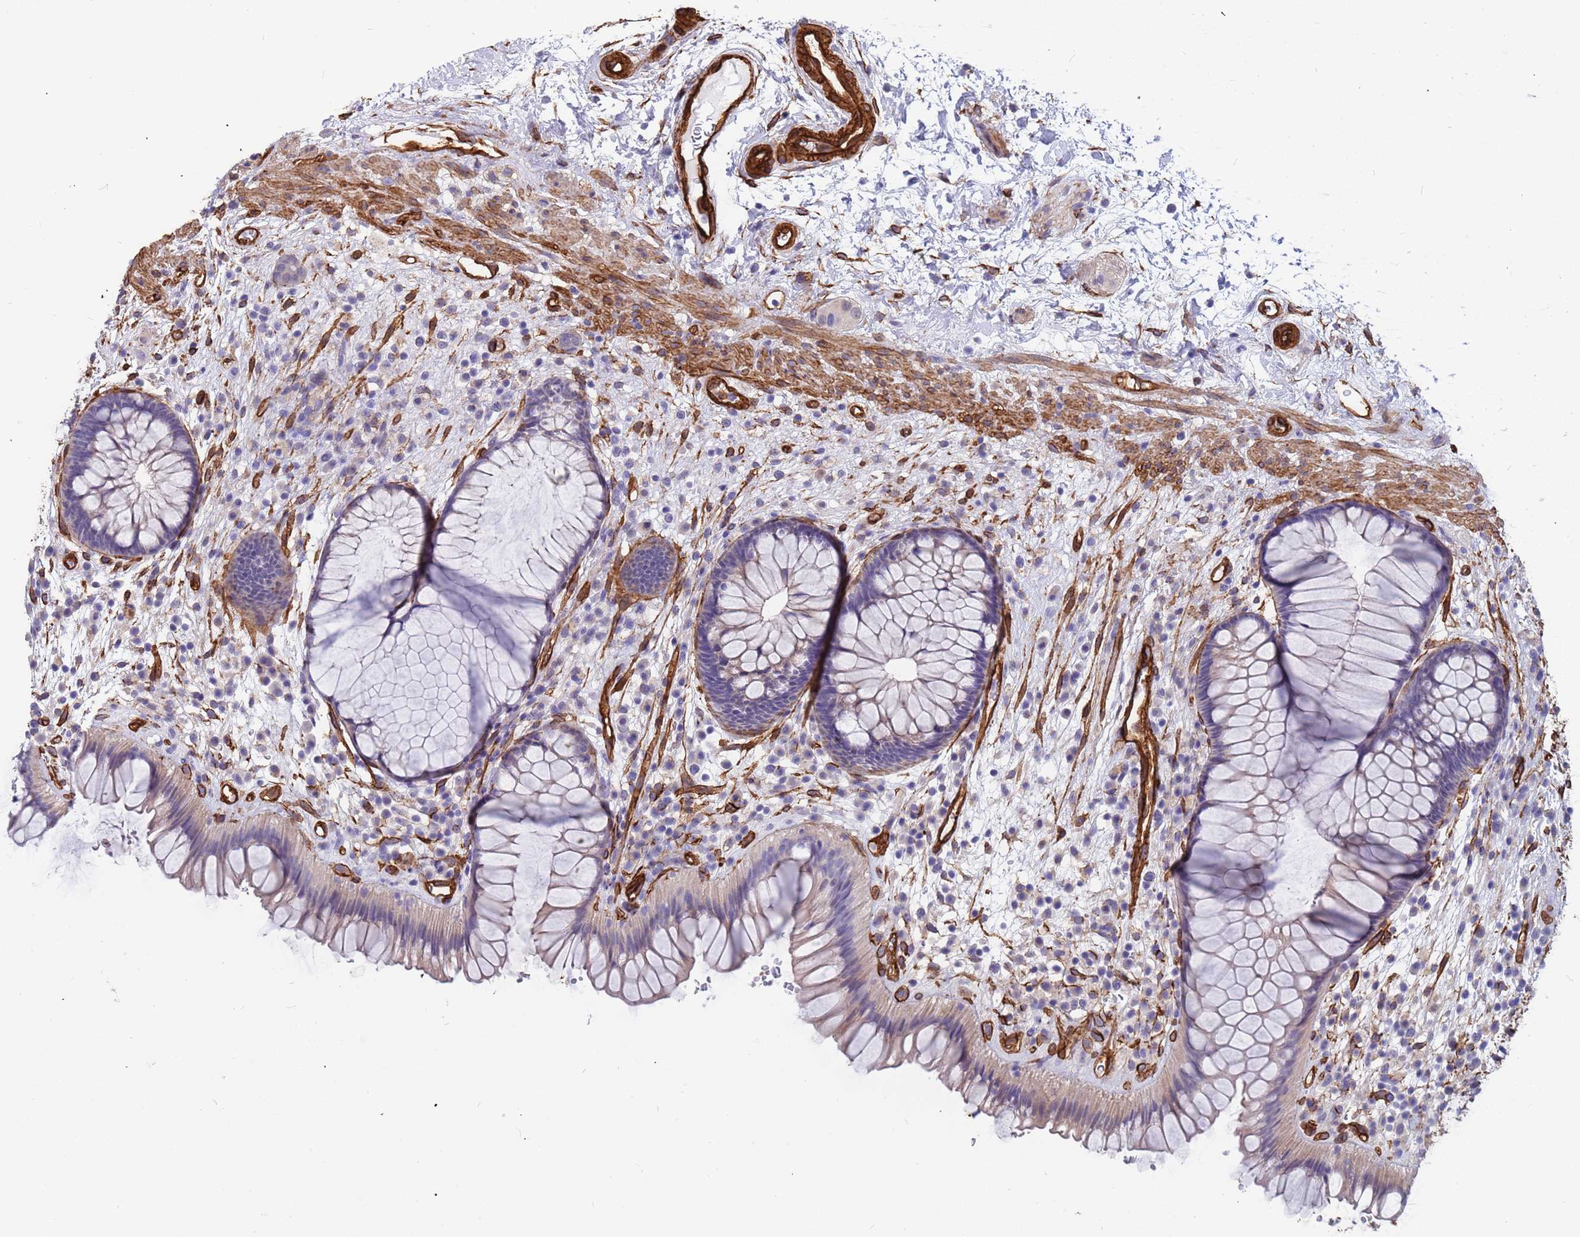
{"staining": {"intensity": "negative", "quantity": "none", "location": "none"}, "tissue": "rectum", "cell_type": "Glandular cells", "image_type": "normal", "snomed": [{"axis": "morphology", "description": "Normal tissue, NOS"}, {"axis": "topography", "description": "Rectum"}], "caption": "IHC histopathology image of unremarkable rectum stained for a protein (brown), which shows no positivity in glandular cells.", "gene": "EHD2", "patient": {"sex": "male", "age": 51}}